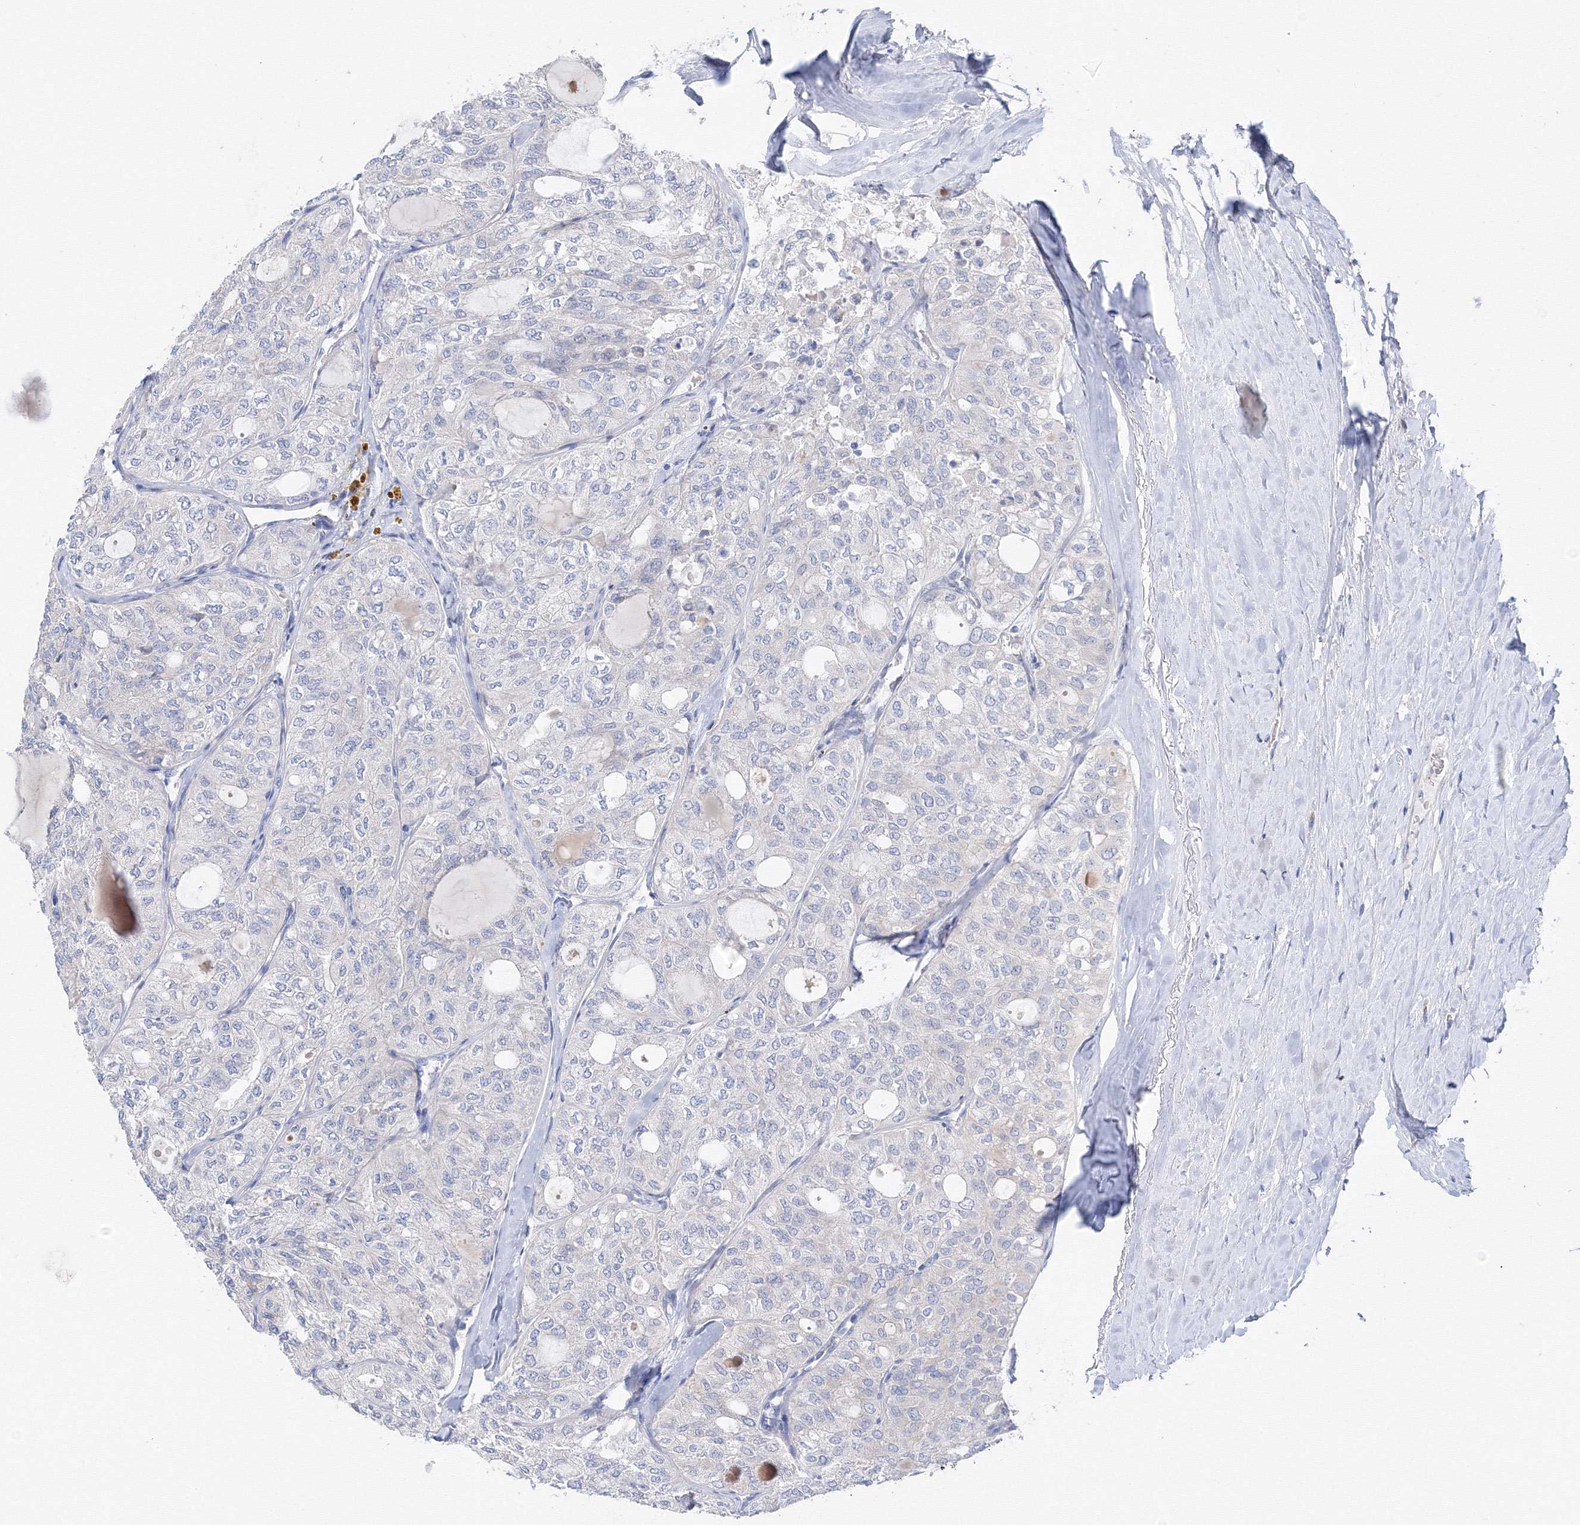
{"staining": {"intensity": "negative", "quantity": "none", "location": "none"}, "tissue": "thyroid cancer", "cell_type": "Tumor cells", "image_type": "cancer", "snomed": [{"axis": "morphology", "description": "Follicular adenoma carcinoma, NOS"}, {"axis": "topography", "description": "Thyroid gland"}], "caption": "Tumor cells are negative for protein expression in human thyroid cancer (follicular adenoma carcinoma). Nuclei are stained in blue.", "gene": "TAMM41", "patient": {"sex": "male", "age": 75}}